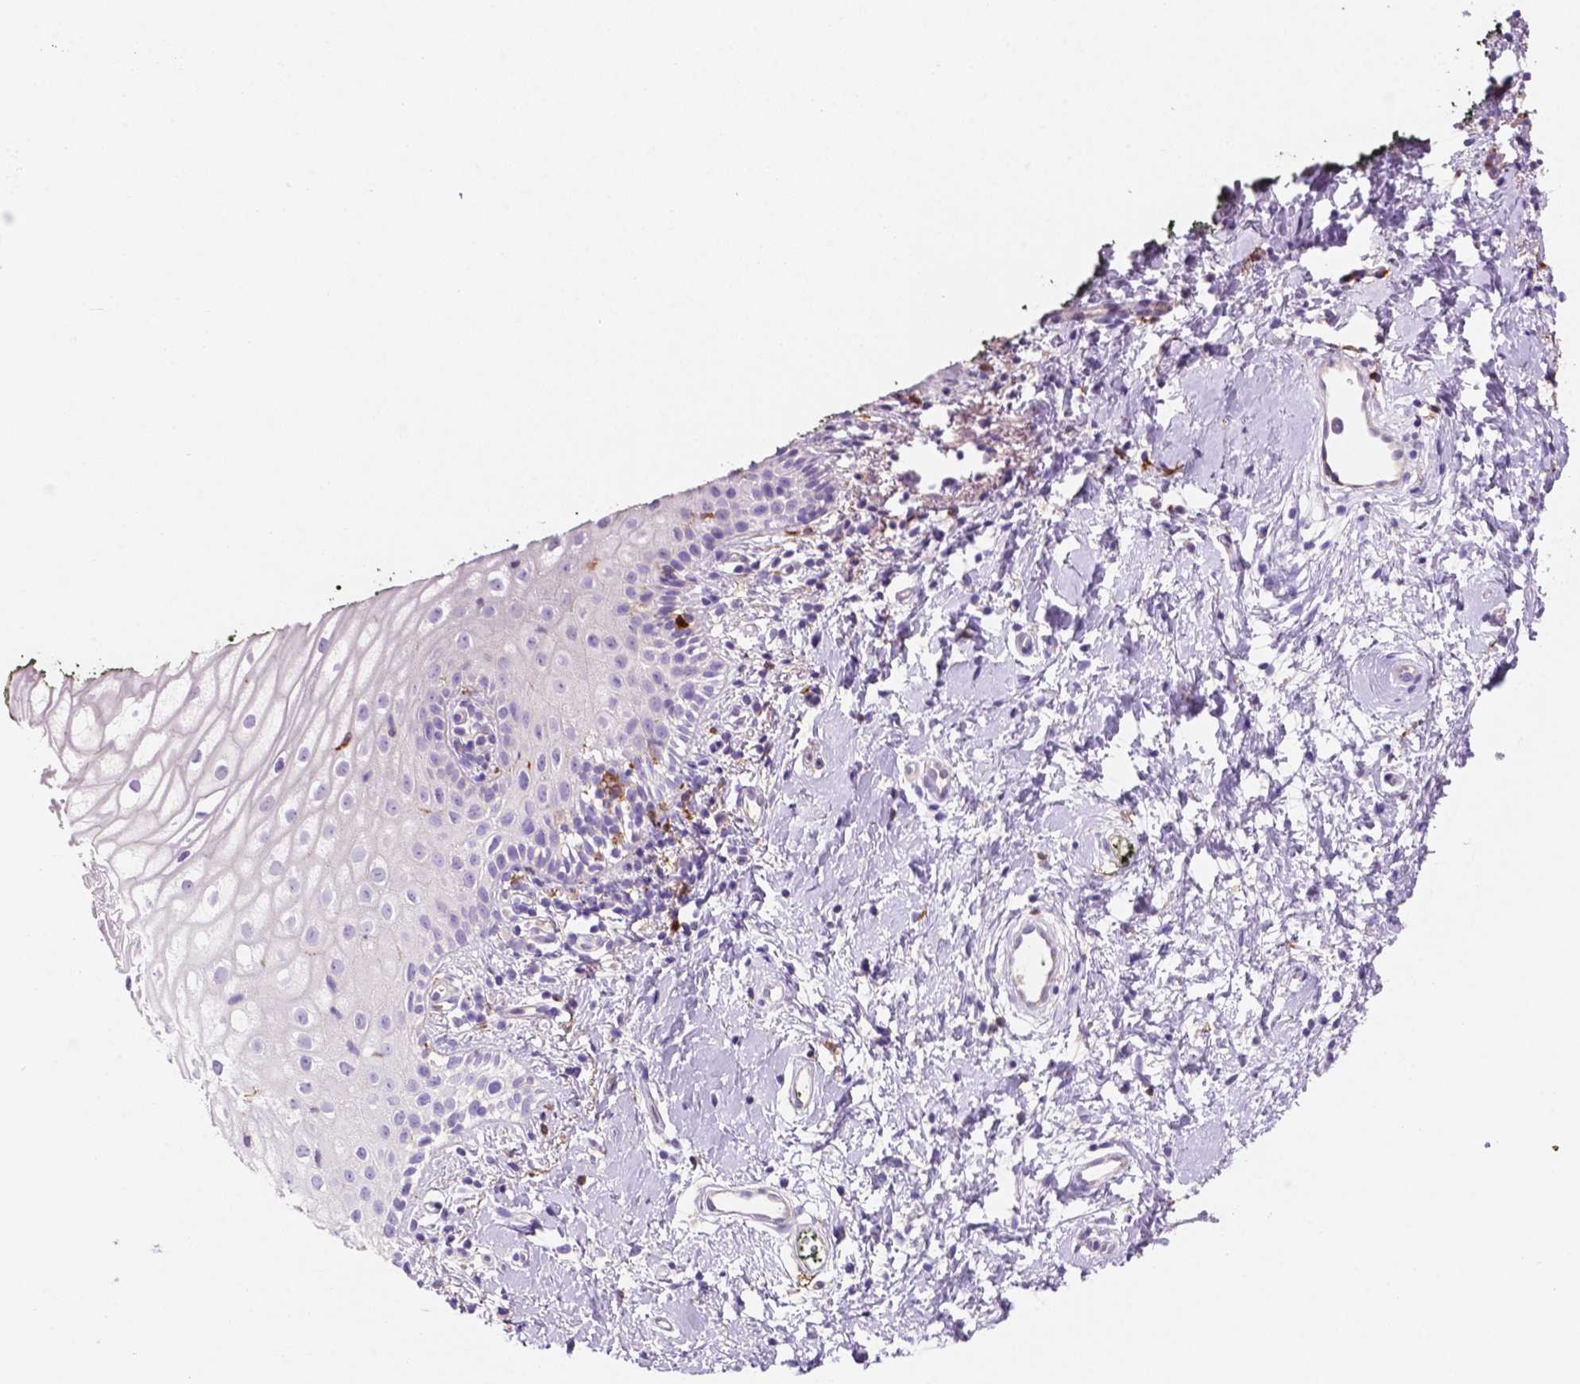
{"staining": {"intensity": "negative", "quantity": "none", "location": "none"}, "tissue": "vagina", "cell_type": "Squamous epithelial cells", "image_type": "normal", "snomed": [{"axis": "morphology", "description": "Normal tissue, NOS"}, {"axis": "topography", "description": "Vagina"}], "caption": "An immunohistochemistry (IHC) micrograph of unremarkable vagina is shown. There is no staining in squamous epithelial cells of vagina.", "gene": "MKRN2OS", "patient": {"sex": "female", "age": 47}}